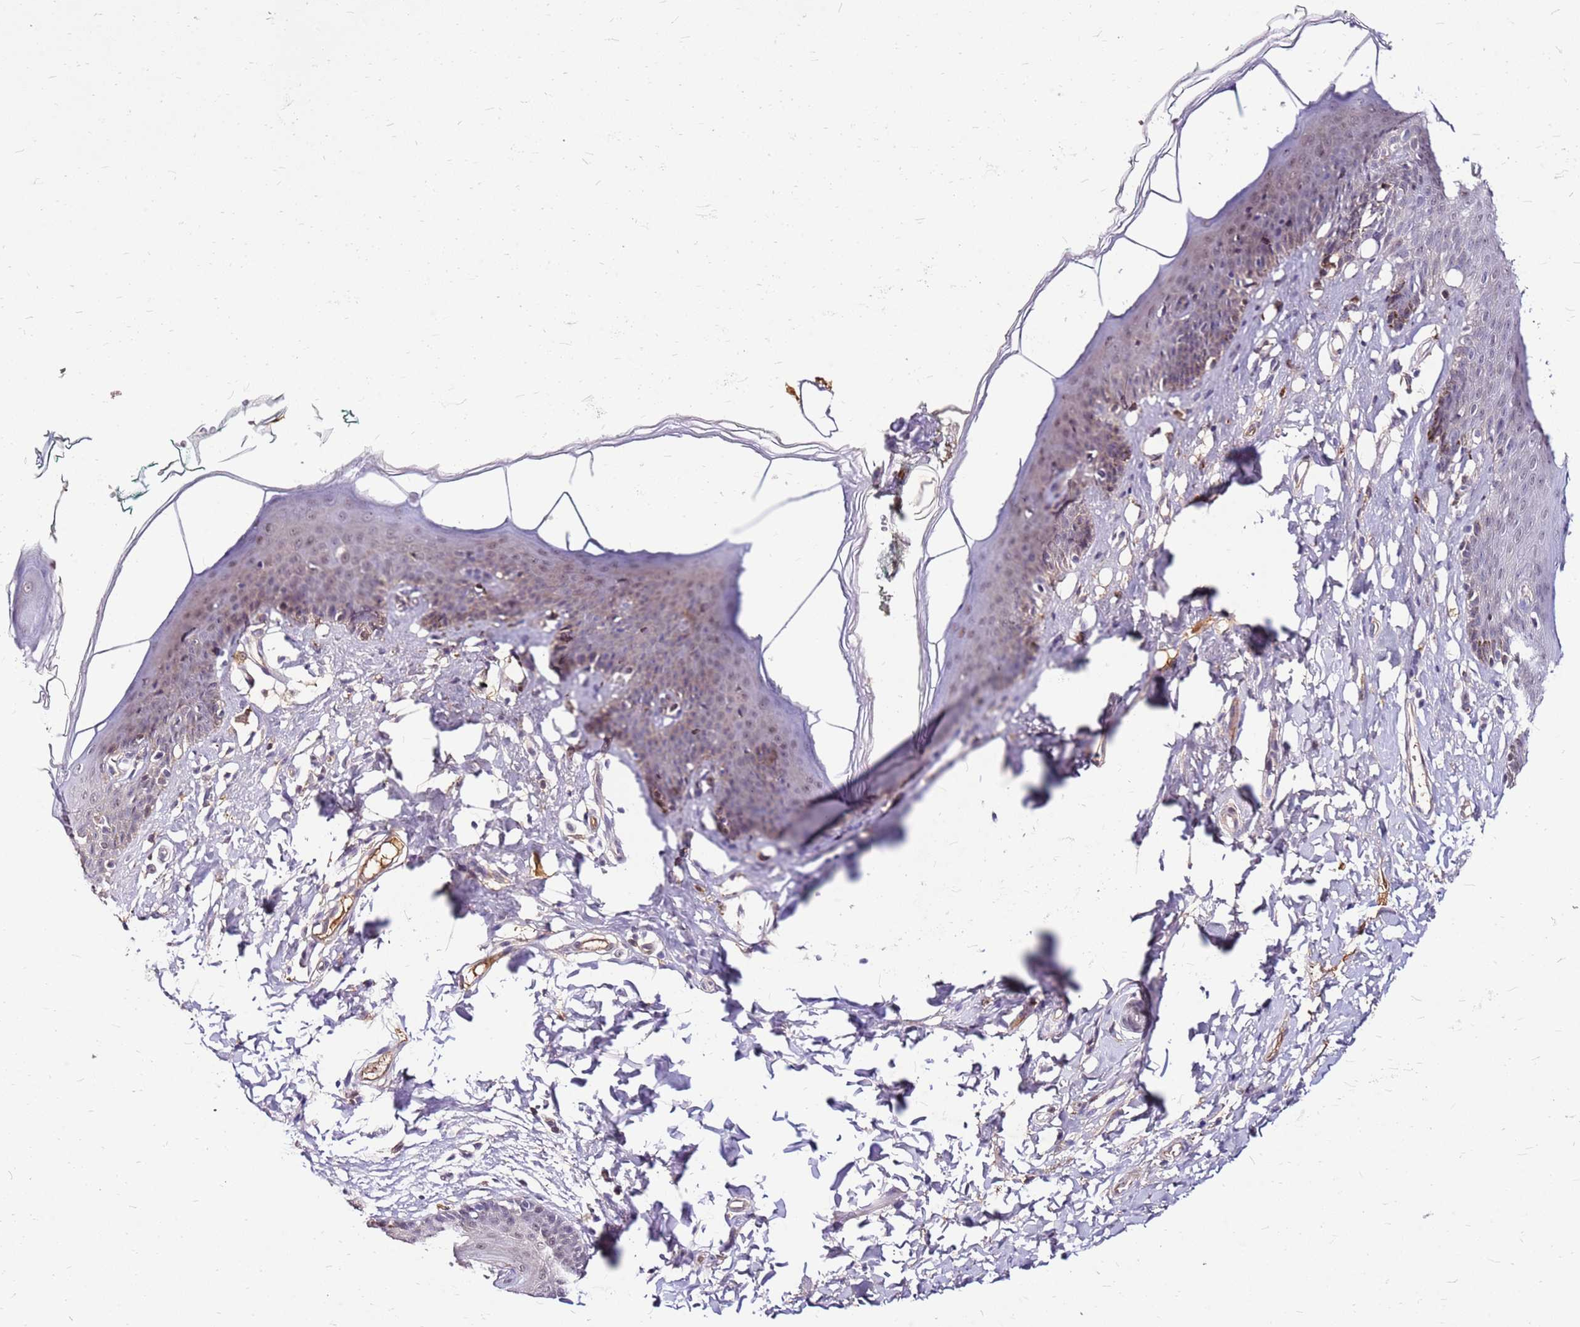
{"staining": {"intensity": "moderate", "quantity": "<25%", "location": "nuclear"}, "tissue": "skin", "cell_type": "Epidermal cells", "image_type": "normal", "snomed": [{"axis": "morphology", "description": "Normal tissue, NOS"}, {"axis": "topography", "description": "Vulva"}], "caption": "The image reveals immunohistochemical staining of benign skin. There is moderate nuclear positivity is seen in about <25% of epidermal cells.", "gene": "ALDH1A3", "patient": {"sex": "female", "age": 66}}